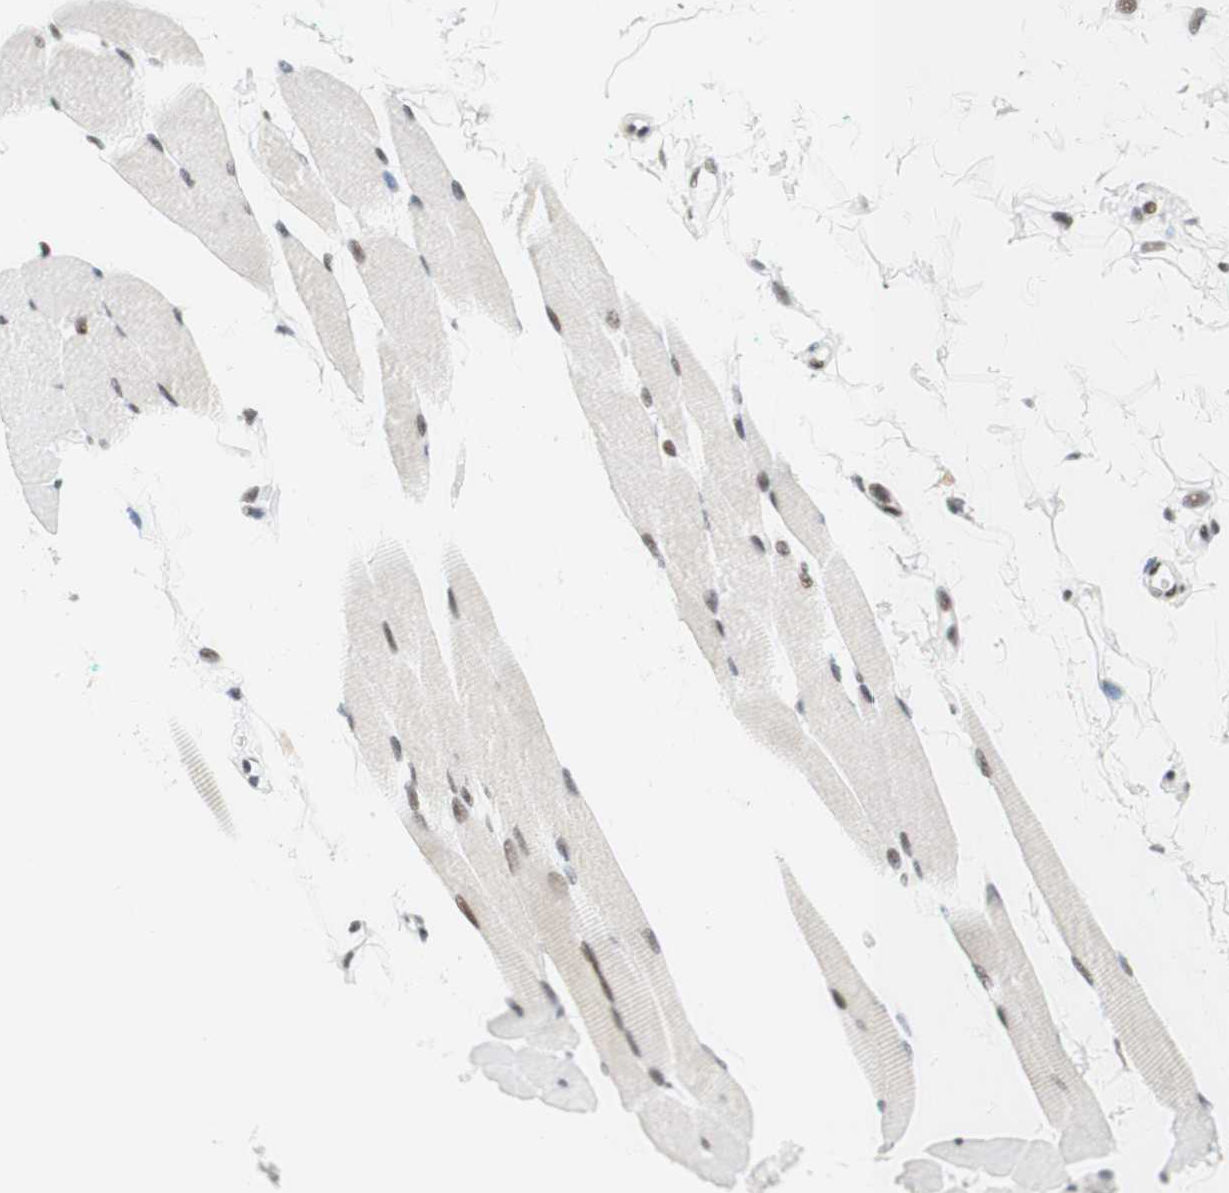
{"staining": {"intensity": "moderate", "quantity": ">75%", "location": "nuclear"}, "tissue": "skeletal muscle", "cell_type": "Myocytes", "image_type": "normal", "snomed": [{"axis": "morphology", "description": "Normal tissue, NOS"}, {"axis": "topography", "description": "Skeletal muscle"}, {"axis": "topography", "description": "Oral tissue"}, {"axis": "topography", "description": "Peripheral nerve tissue"}], "caption": "High-magnification brightfield microscopy of normal skeletal muscle stained with DAB (brown) and counterstained with hematoxylin (blue). myocytes exhibit moderate nuclear staining is seen in about>75% of cells.", "gene": "RNF20", "patient": {"sex": "female", "age": 84}}